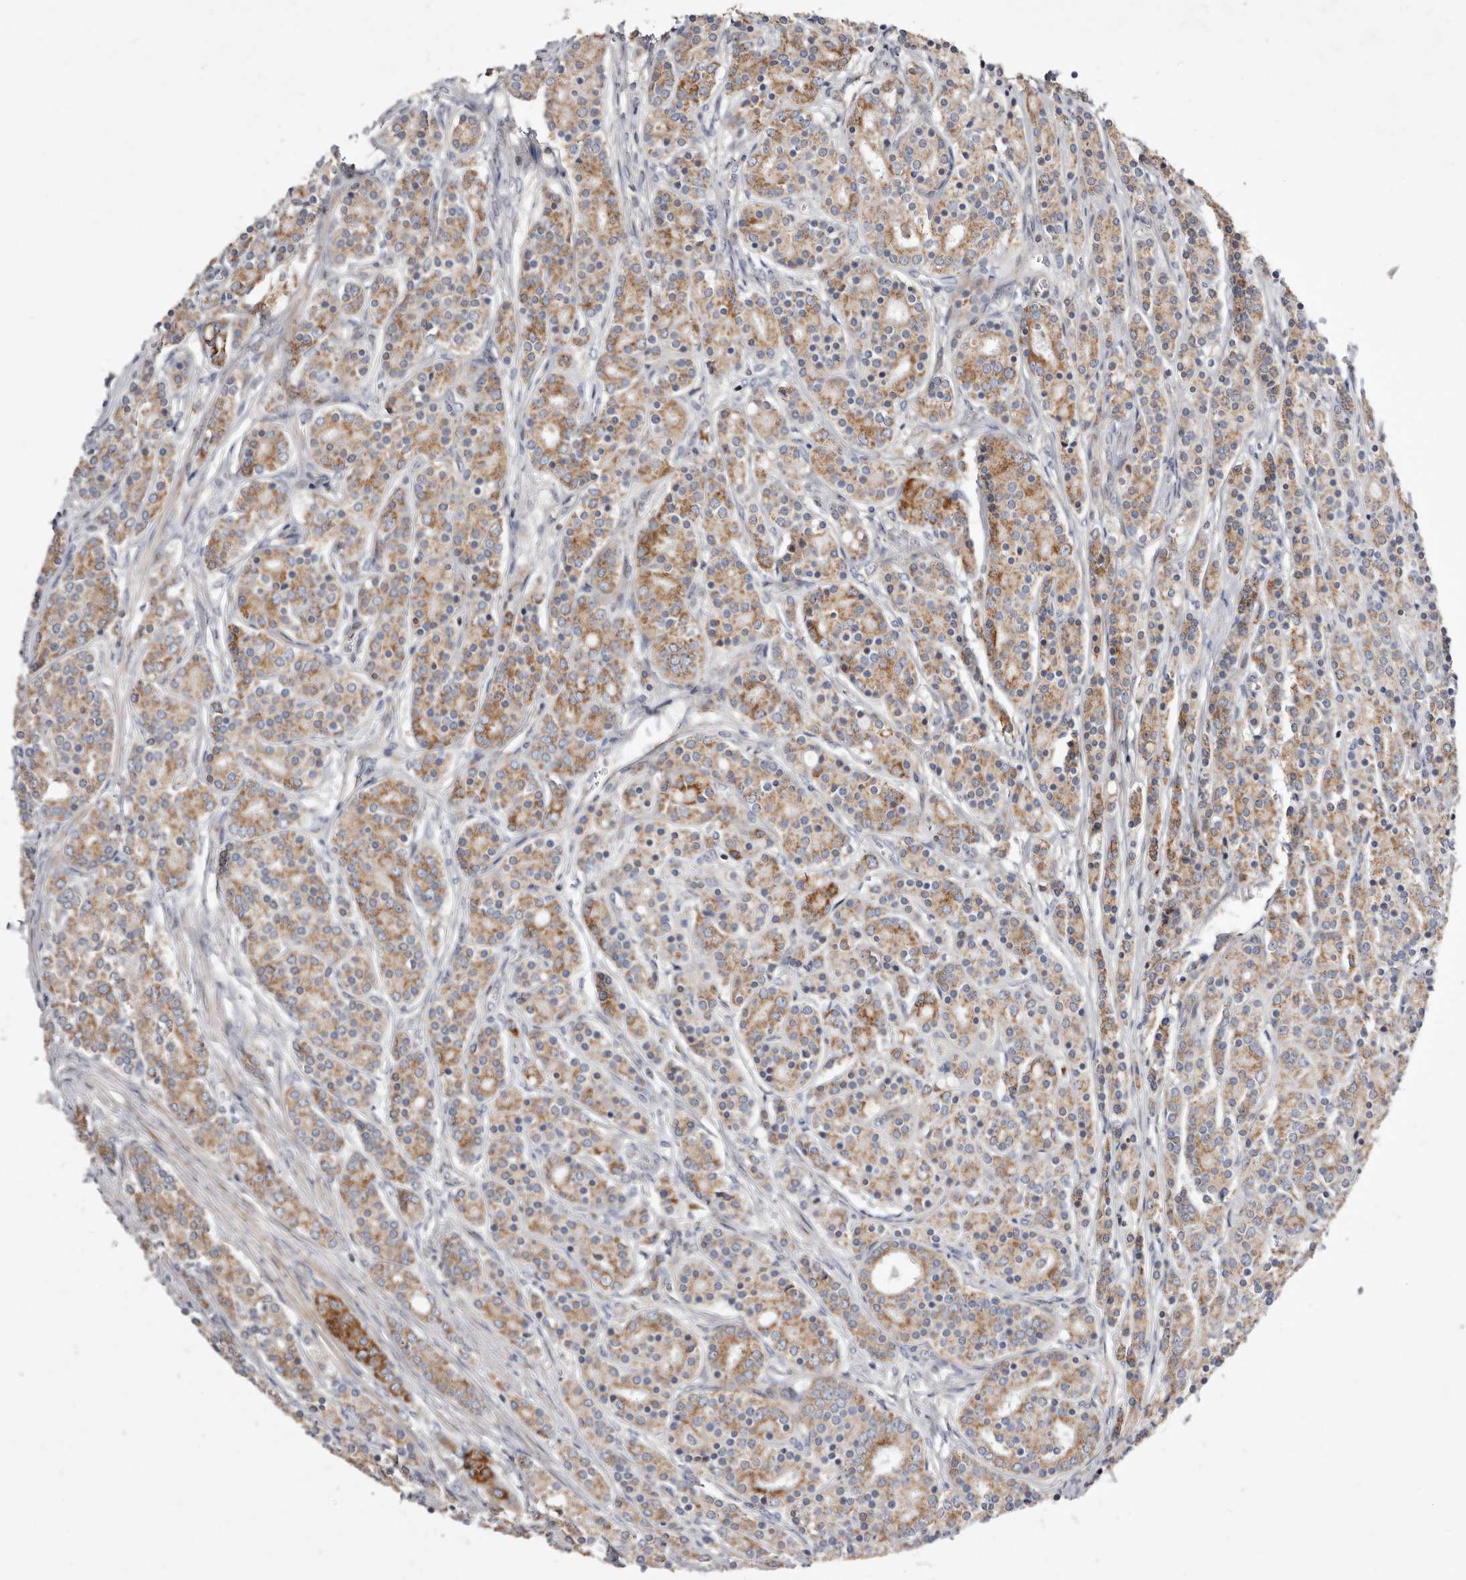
{"staining": {"intensity": "moderate", "quantity": ">75%", "location": "cytoplasmic/membranous"}, "tissue": "prostate cancer", "cell_type": "Tumor cells", "image_type": "cancer", "snomed": [{"axis": "morphology", "description": "Adenocarcinoma, High grade"}, {"axis": "topography", "description": "Prostate"}], "caption": "Immunohistochemistry staining of prostate cancer (adenocarcinoma (high-grade)), which demonstrates medium levels of moderate cytoplasmic/membranous expression in approximately >75% of tumor cells indicating moderate cytoplasmic/membranous protein expression. The staining was performed using DAB (brown) for protein detection and nuclei were counterstained in hematoxylin (blue).", "gene": "TIMM17B", "patient": {"sex": "male", "age": 62}}